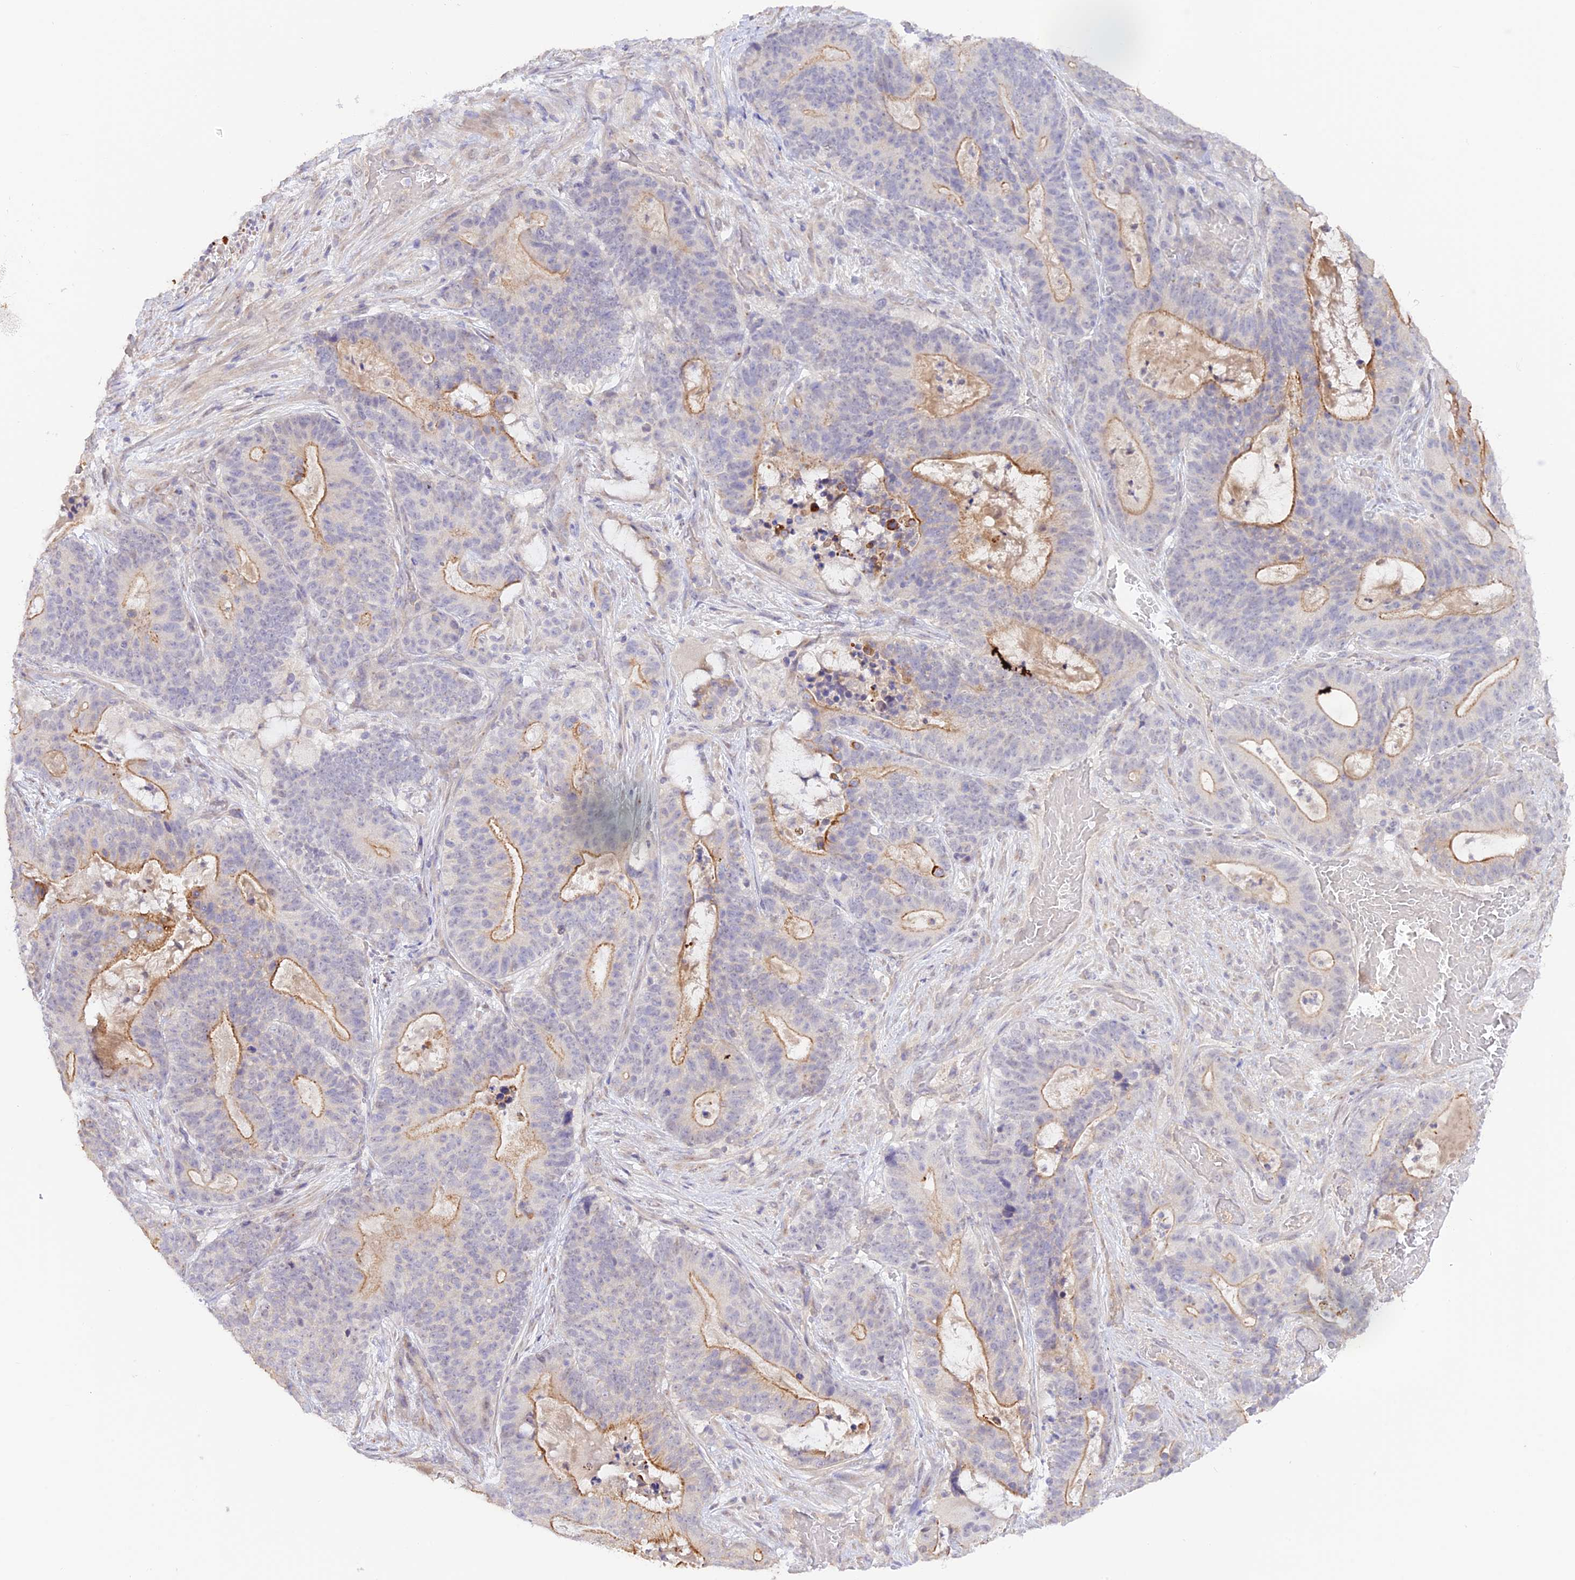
{"staining": {"intensity": "moderate", "quantity": "<25%", "location": "cytoplasmic/membranous"}, "tissue": "stomach cancer", "cell_type": "Tumor cells", "image_type": "cancer", "snomed": [{"axis": "morphology", "description": "Normal tissue, NOS"}, {"axis": "morphology", "description": "Adenocarcinoma, NOS"}, {"axis": "topography", "description": "Stomach"}], "caption": "Immunohistochemistry (IHC) (DAB (3,3'-diaminobenzidine)) staining of stomach cancer exhibits moderate cytoplasmic/membranous protein positivity in approximately <25% of tumor cells.", "gene": "CAMSAP3", "patient": {"sex": "female", "age": 64}}